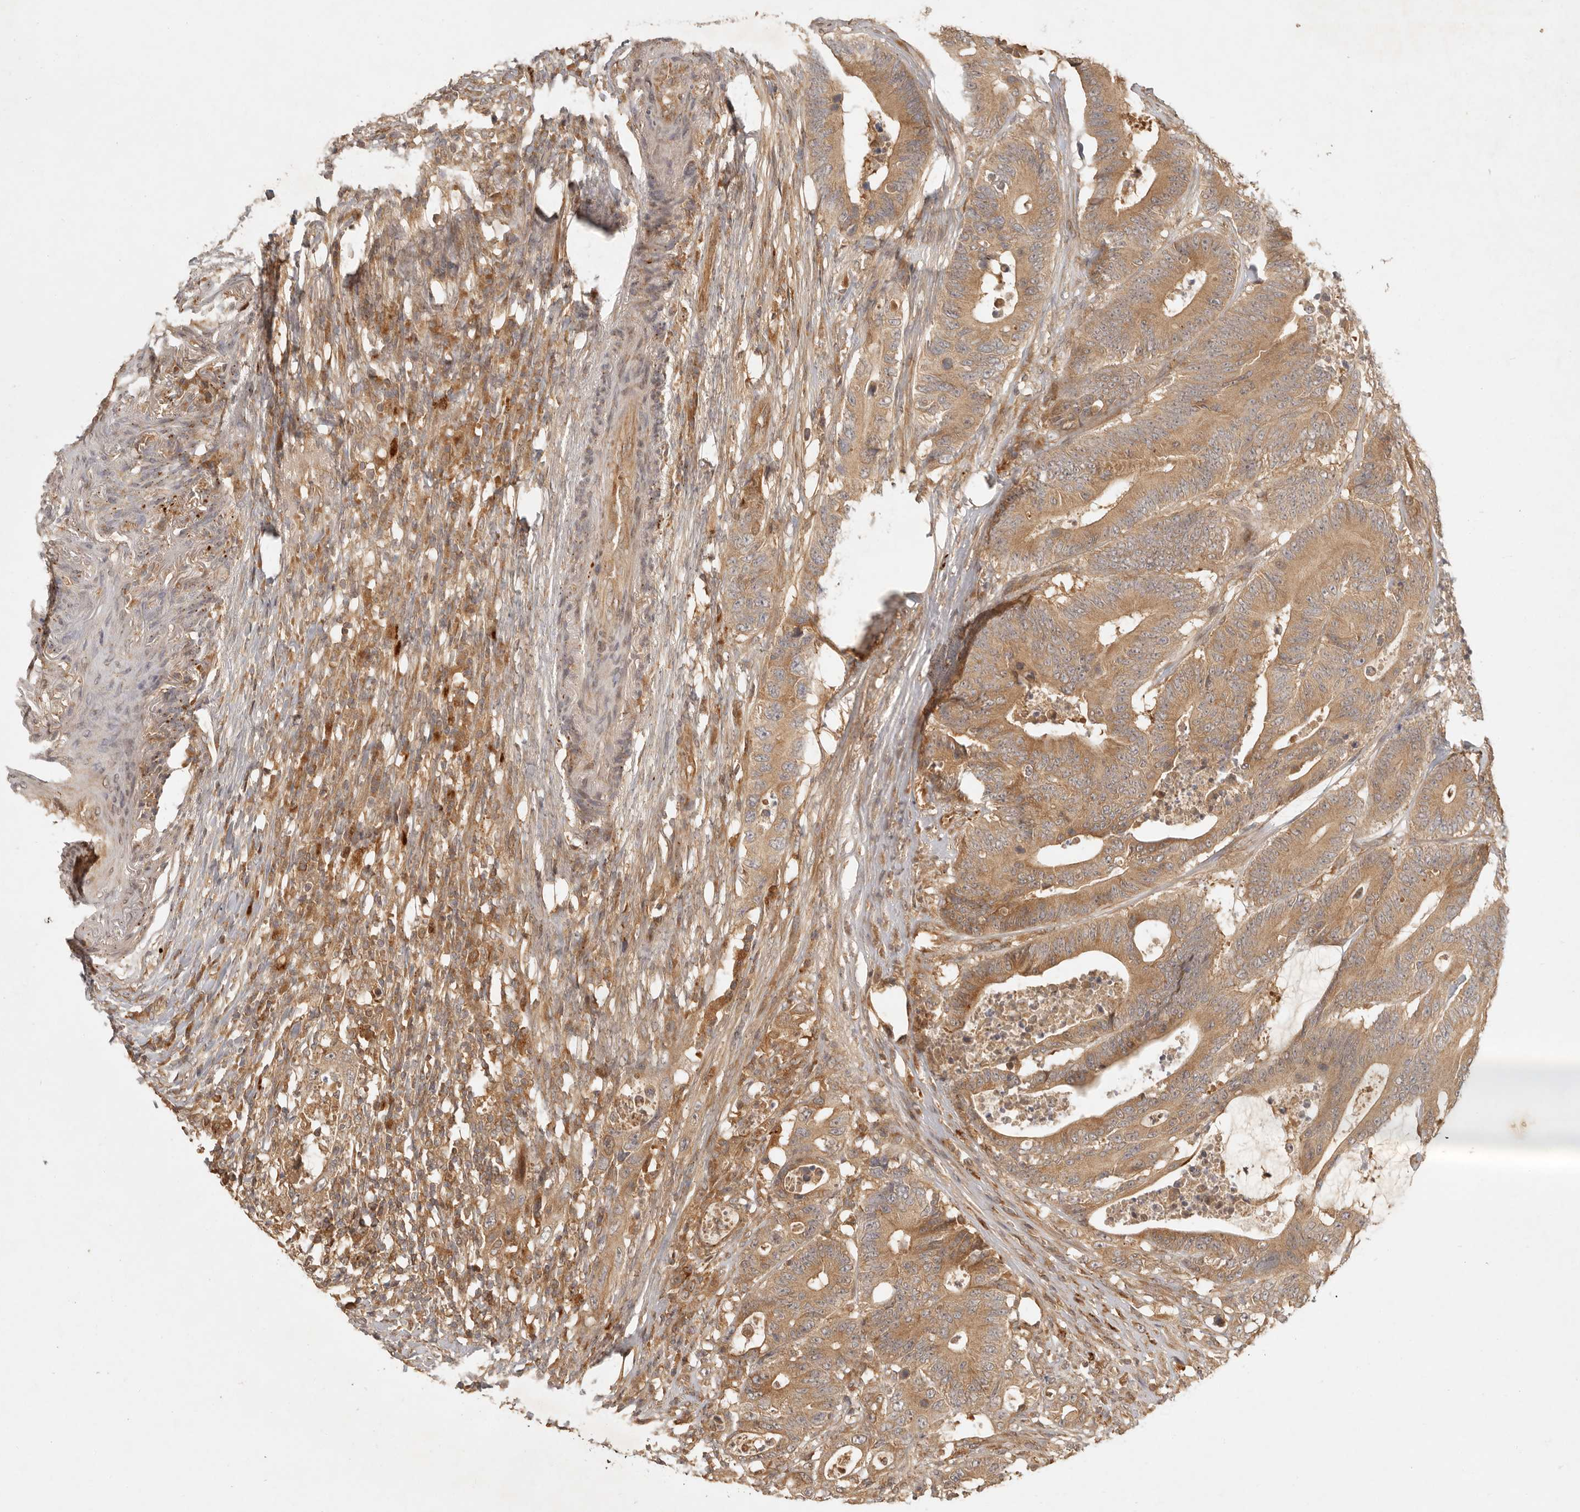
{"staining": {"intensity": "moderate", "quantity": ">75%", "location": "cytoplasmic/membranous"}, "tissue": "colorectal cancer", "cell_type": "Tumor cells", "image_type": "cancer", "snomed": [{"axis": "morphology", "description": "Adenocarcinoma, NOS"}, {"axis": "topography", "description": "Colon"}], "caption": "A medium amount of moderate cytoplasmic/membranous expression is appreciated in approximately >75% of tumor cells in colorectal adenocarcinoma tissue. (brown staining indicates protein expression, while blue staining denotes nuclei).", "gene": "ANKRD61", "patient": {"sex": "male", "age": 83}}